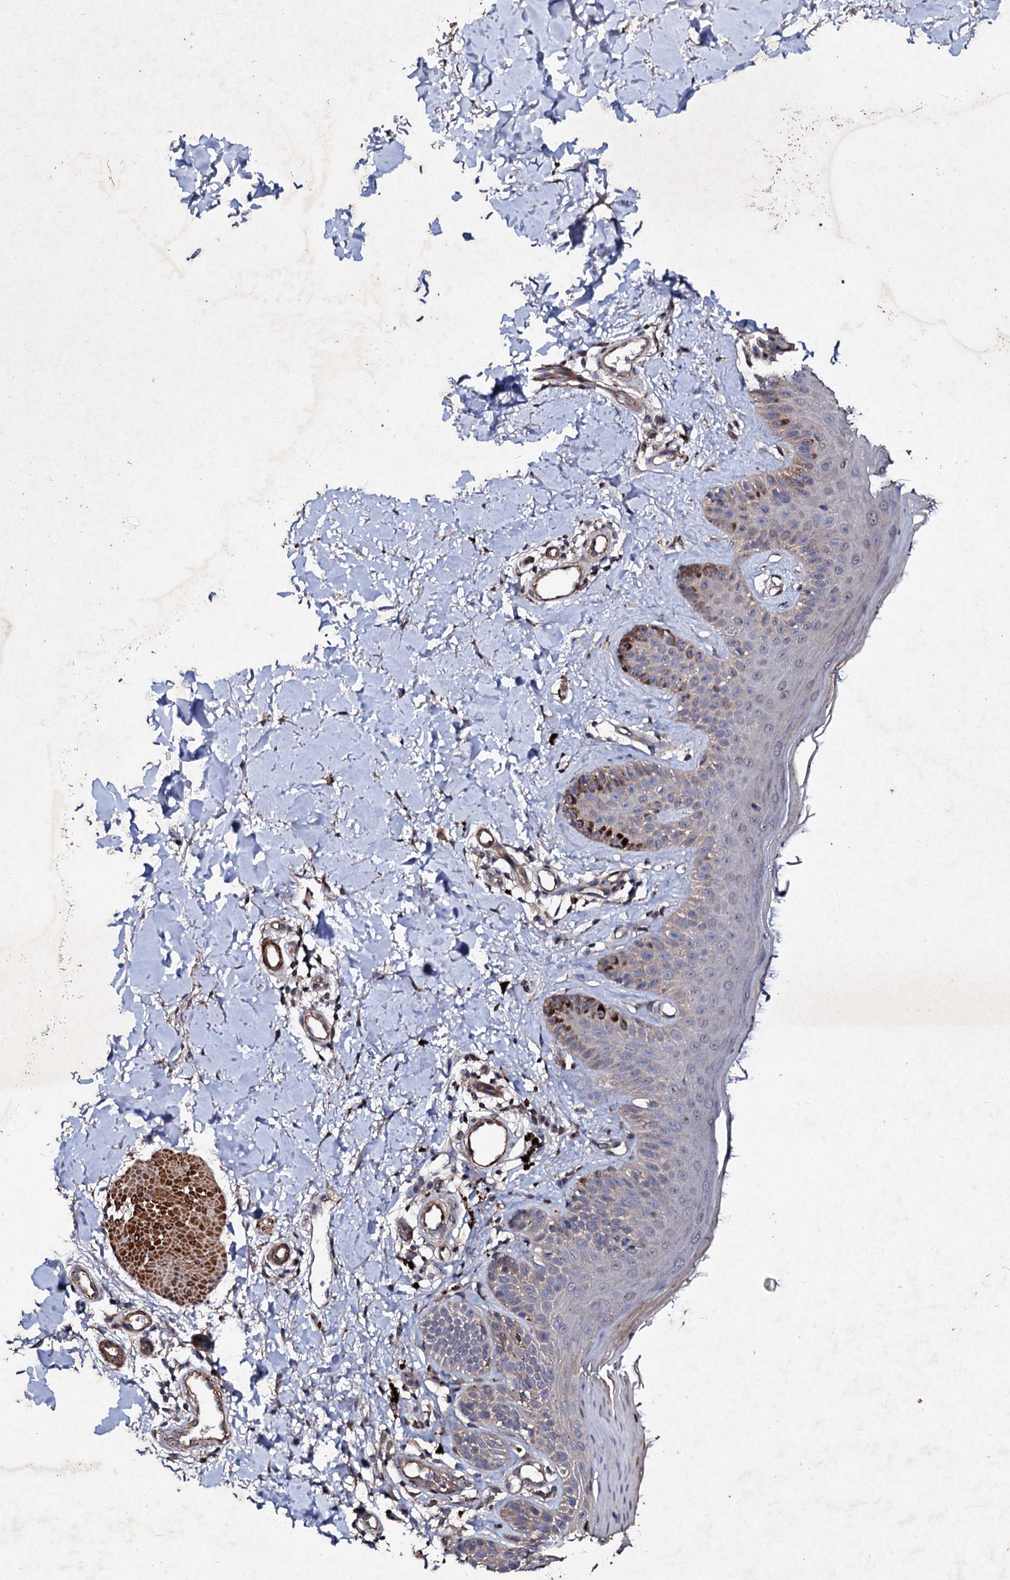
{"staining": {"intensity": "strong", "quantity": ">75%", "location": "cytoplasmic/membranous"}, "tissue": "skin", "cell_type": "Fibroblasts", "image_type": "normal", "snomed": [{"axis": "morphology", "description": "Normal tissue, NOS"}, {"axis": "topography", "description": "Skin"}], "caption": "Strong cytoplasmic/membranous protein expression is seen in approximately >75% of fibroblasts in skin.", "gene": "MOCOS", "patient": {"sex": "male", "age": 52}}